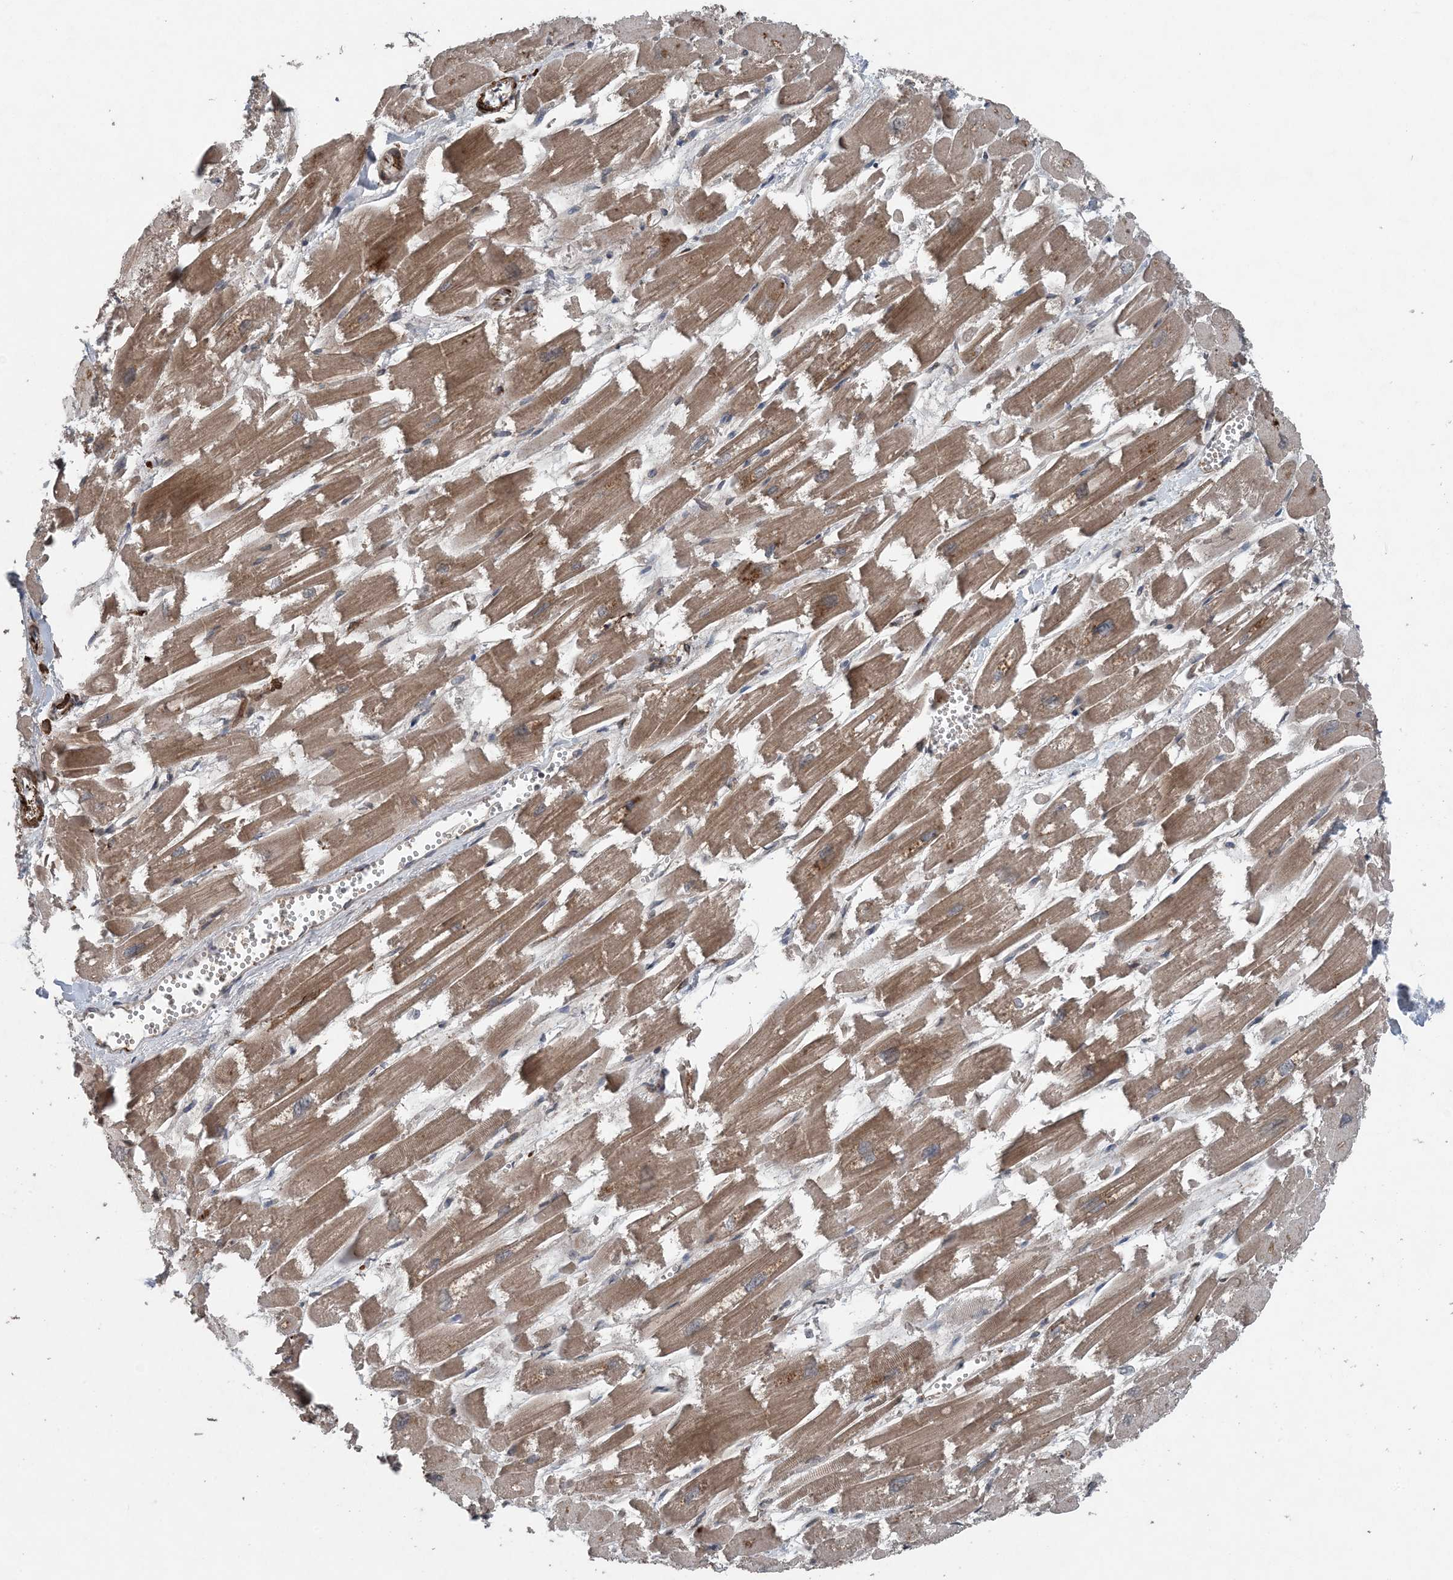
{"staining": {"intensity": "moderate", "quantity": ">75%", "location": "cytoplasmic/membranous"}, "tissue": "heart muscle", "cell_type": "Cardiomyocytes", "image_type": "normal", "snomed": [{"axis": "morphology", "description": "Normal tissue, NOS"}, {"axis": "topography", "description": "Heart"}], "caption": "Human heart muscle stained with a brown dye demonstrates moderate cytoplasmic/membranous positive expression in about >75% of cardiomyocytes.", "gene": "MYO9B", "patient": {"sex": "male", "age": 54}}